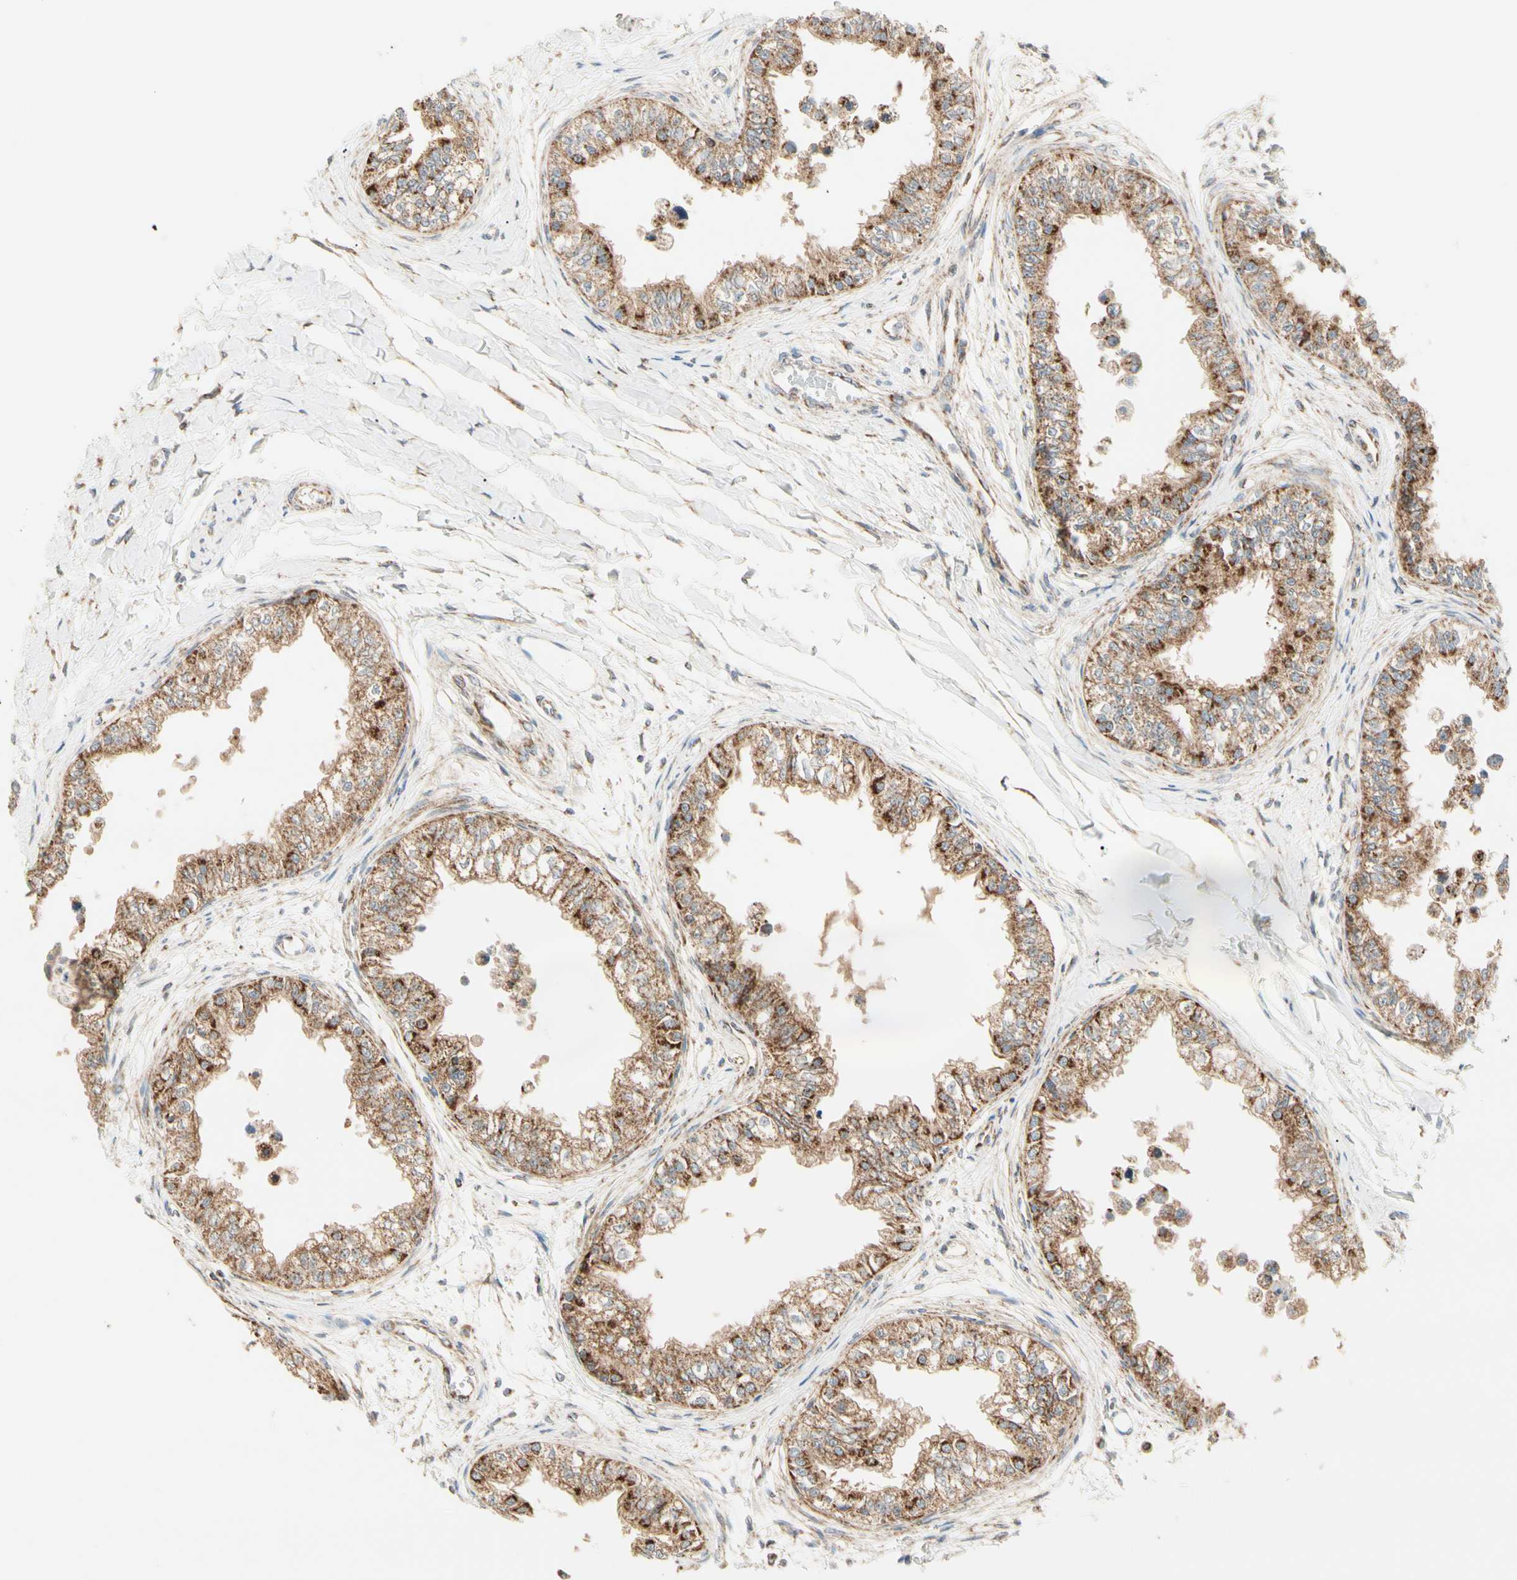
{"staining": {"intensity": "moderate", "quantity": ">75%", "location": "cytoplasmic/membranous"}, "tissue": "epididymis", "cell_type": "Glandular cells", "image_type": "normal", "snomed": [{"axis": "morphology", "description": "Normal tissue, NOS"}, {"axis": "morphology", "description": "Adenocarcinoma, metastatic, NOS"}, {"axis": "topography", "description": "Testis"}, {"axis": "topography", "description": "Epididymis"}], "caption": "Protein expression analysis of benign epididymis reveals moderate cytoplasmic/membranous positivity in approximately >75% of glandular cells.", "gene": "TBC1D10A", "patient": {"sex": "male", "age": 26}}